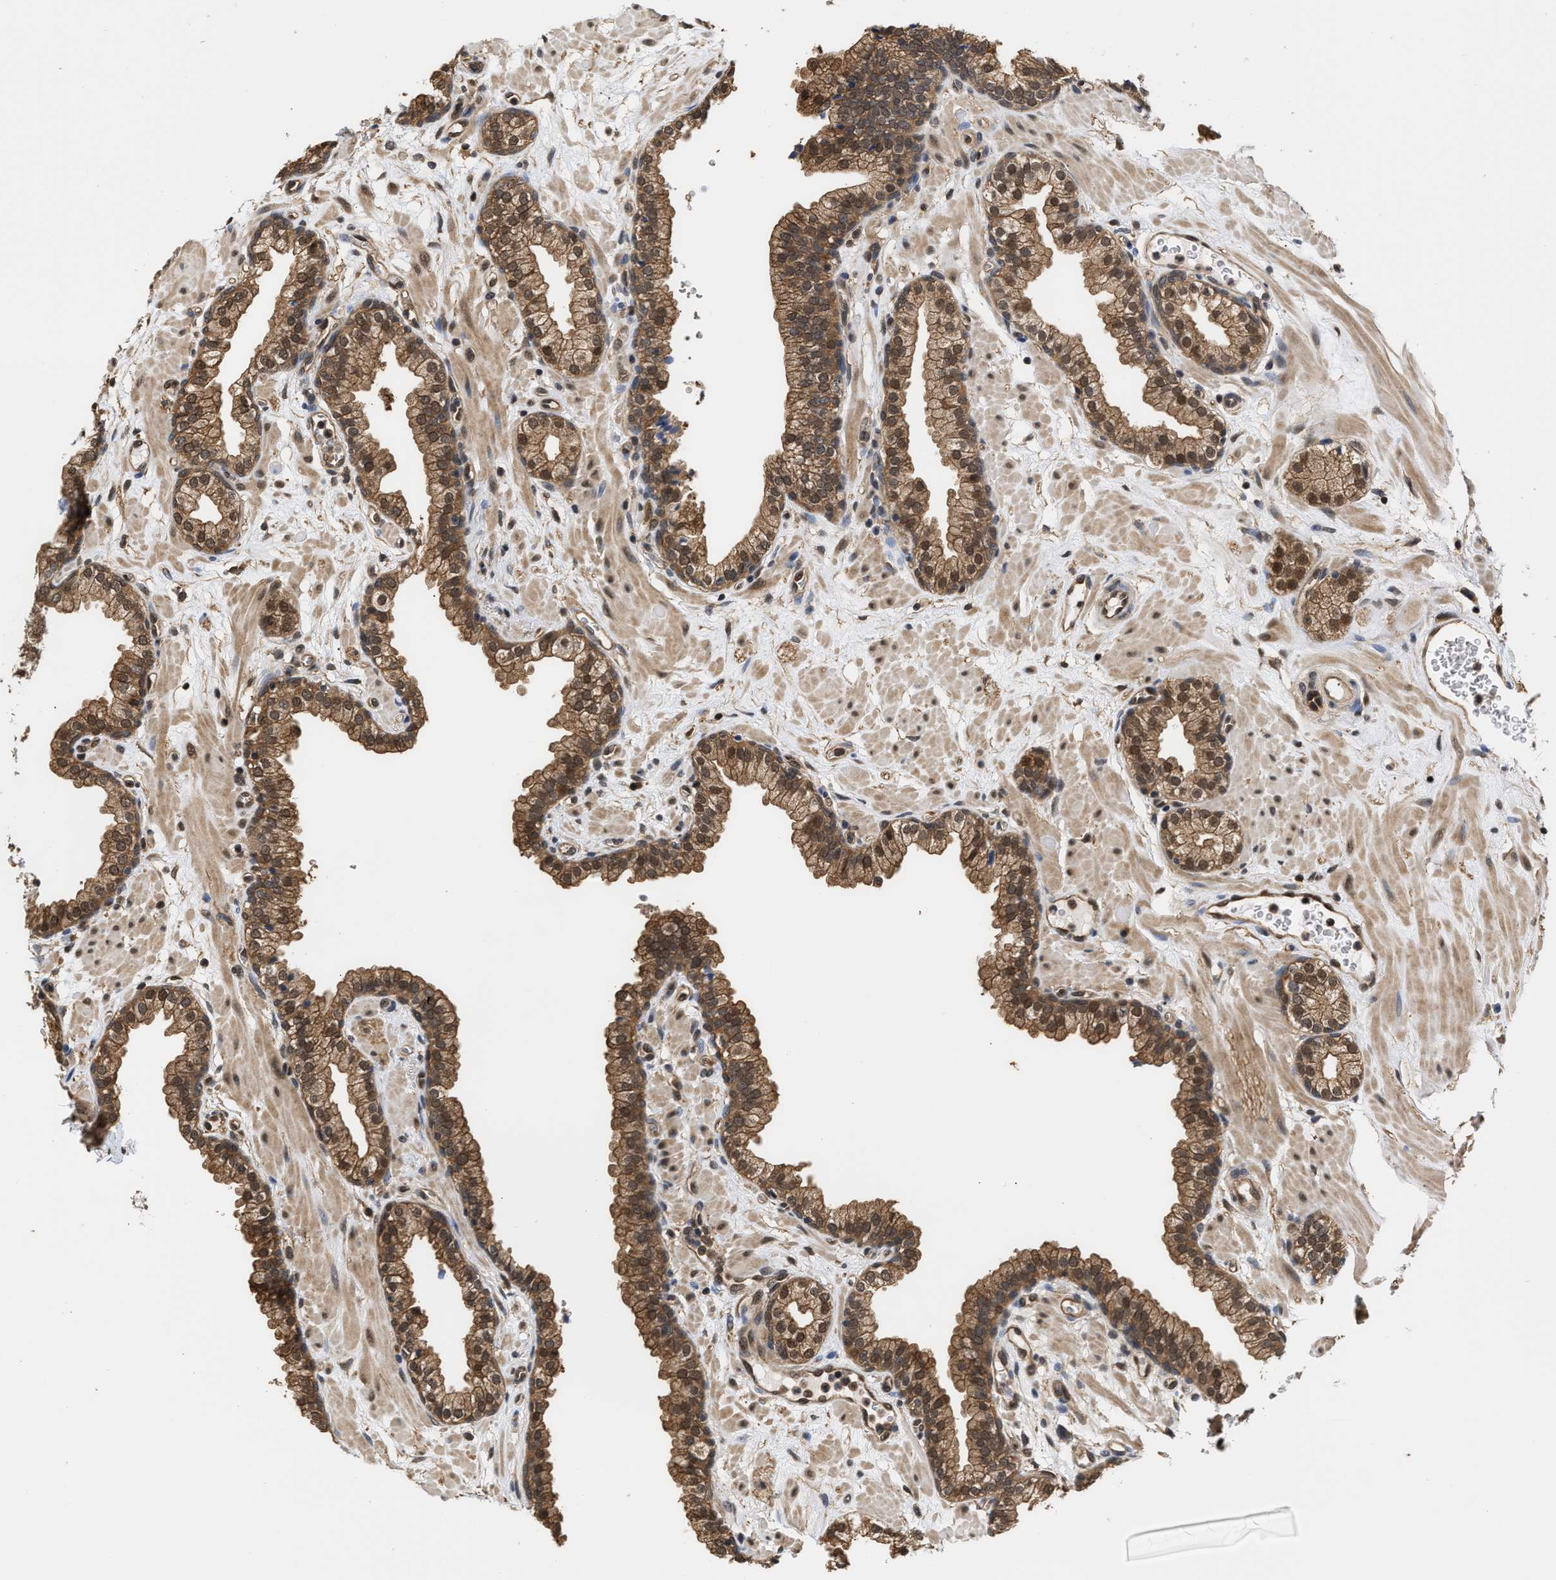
{"staining": {"intensity": "moderate", "quantity": ">75%", "location": "cytoplasmic/membranous,nuclear"}, "tissue": "prostate", "cell_type": "Glandular cells", "image_type": "normal", "snomed": [{"axis": "morphology", "description": "Normal tissue, NOS"}, {"axis": "morphology", "description": "Urothelial carcinoma, Low grade"}, {"axis": "topography", "description": "Urinary bladder"}, {"axis": "topography", "description": "Prostate"}], "caption": "Approximately >75% of glandular cells in benign human prostate demonstrate moderate cytoplasmic/membranous,nuclear protein expression as visualized by brown immunohistochemical staining.", "gene": "SCAI", "patient": {"sex": "male", "age": 60}}